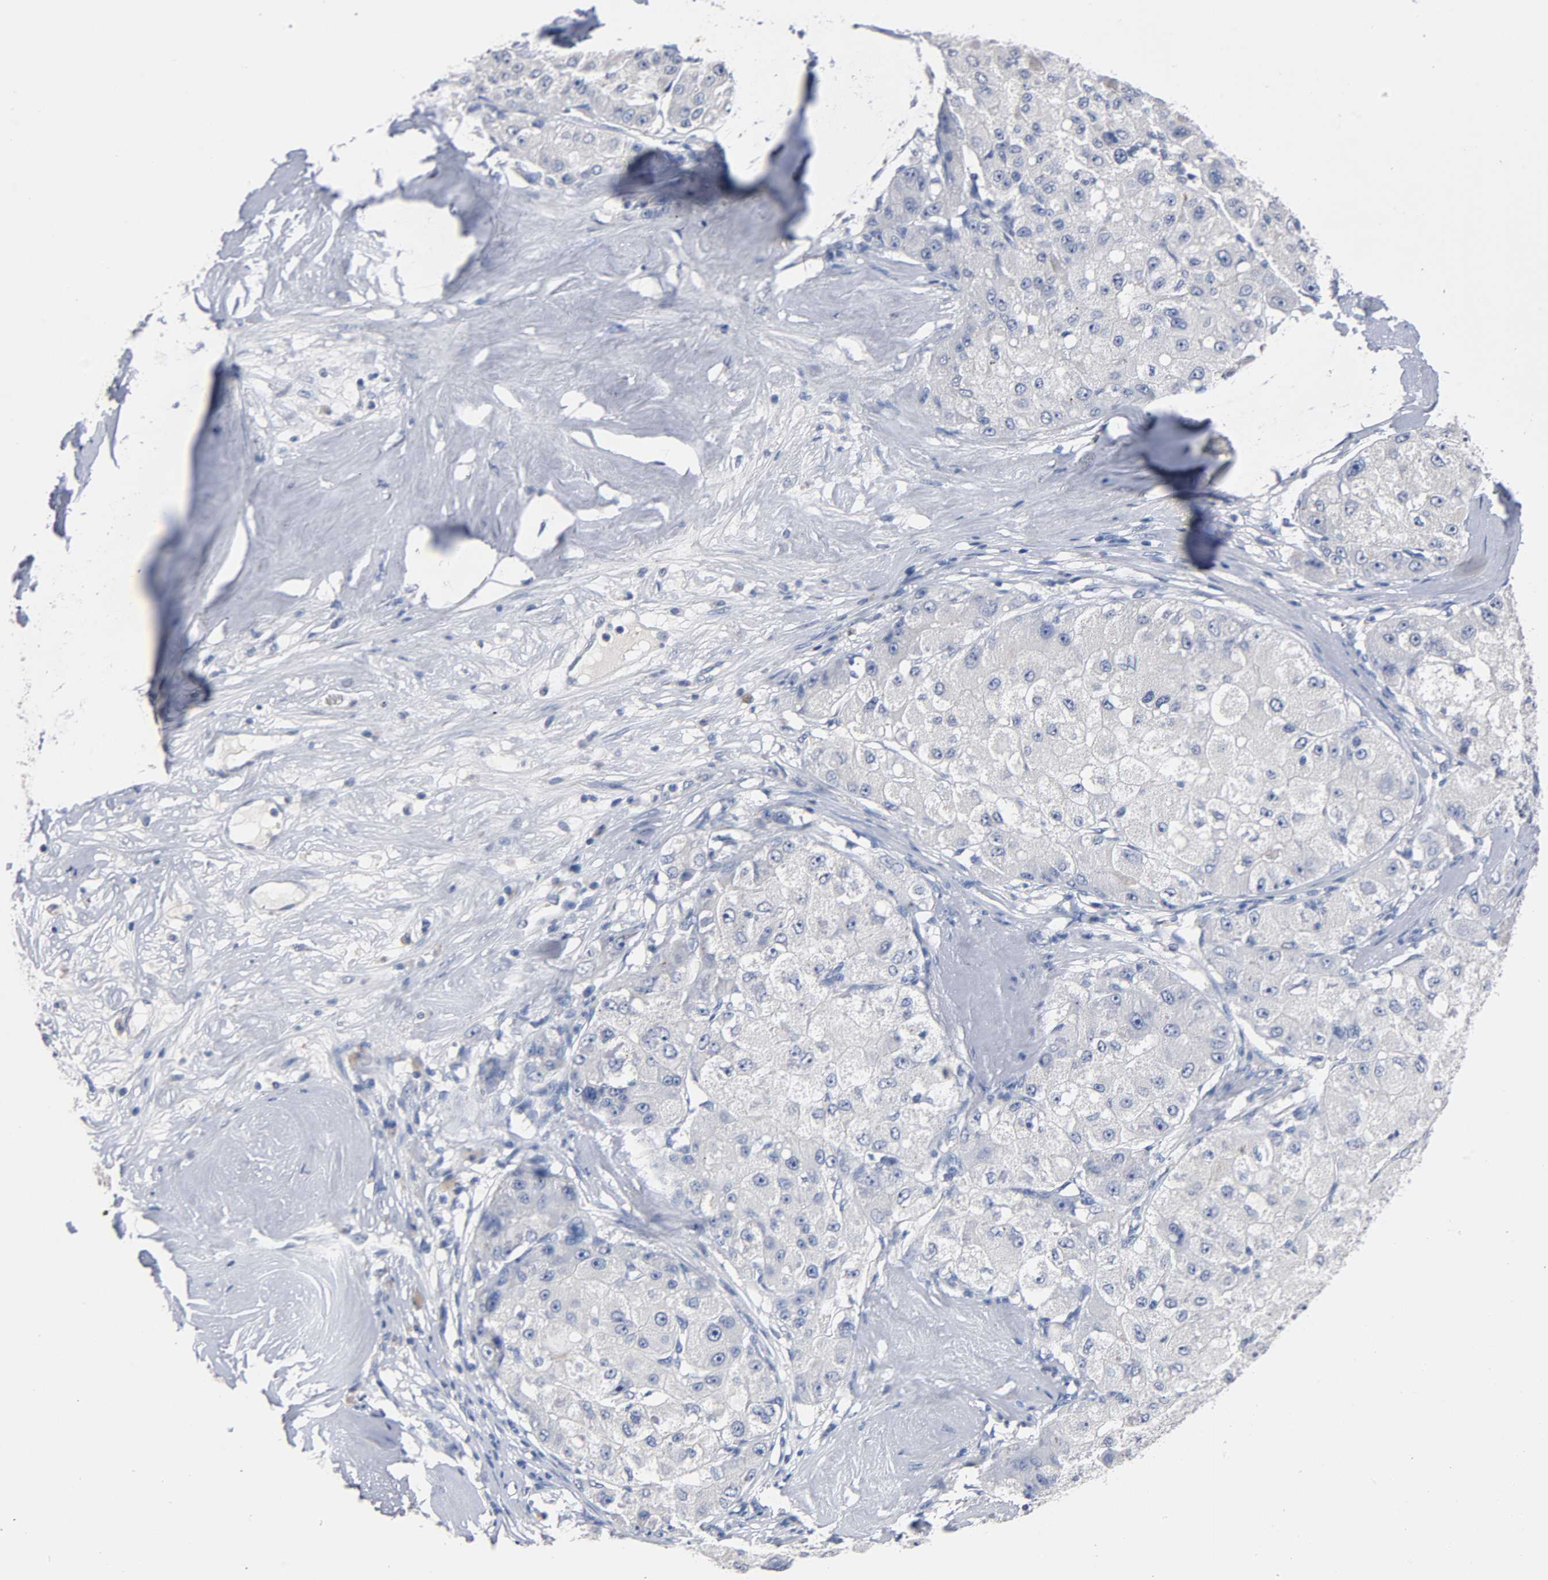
{"staining": {"intensity": "negative", "quantity": "none", "location": "none"}, "tissue": "liver cancer", "cell_type": "Tumor cells", "image_type": "cancer", "snomed": [{"axis": "morphology", "description": "Carcinoma, Hepatocellular, NOS"}, {"axis": "topography", "description": "Liver"}], "caption": "Tumor cells show no significant expression in hepatocellular carcinoma (liver).", "gene": "ZCCHC13", "patient": {"sex": "male", "age": 80}}